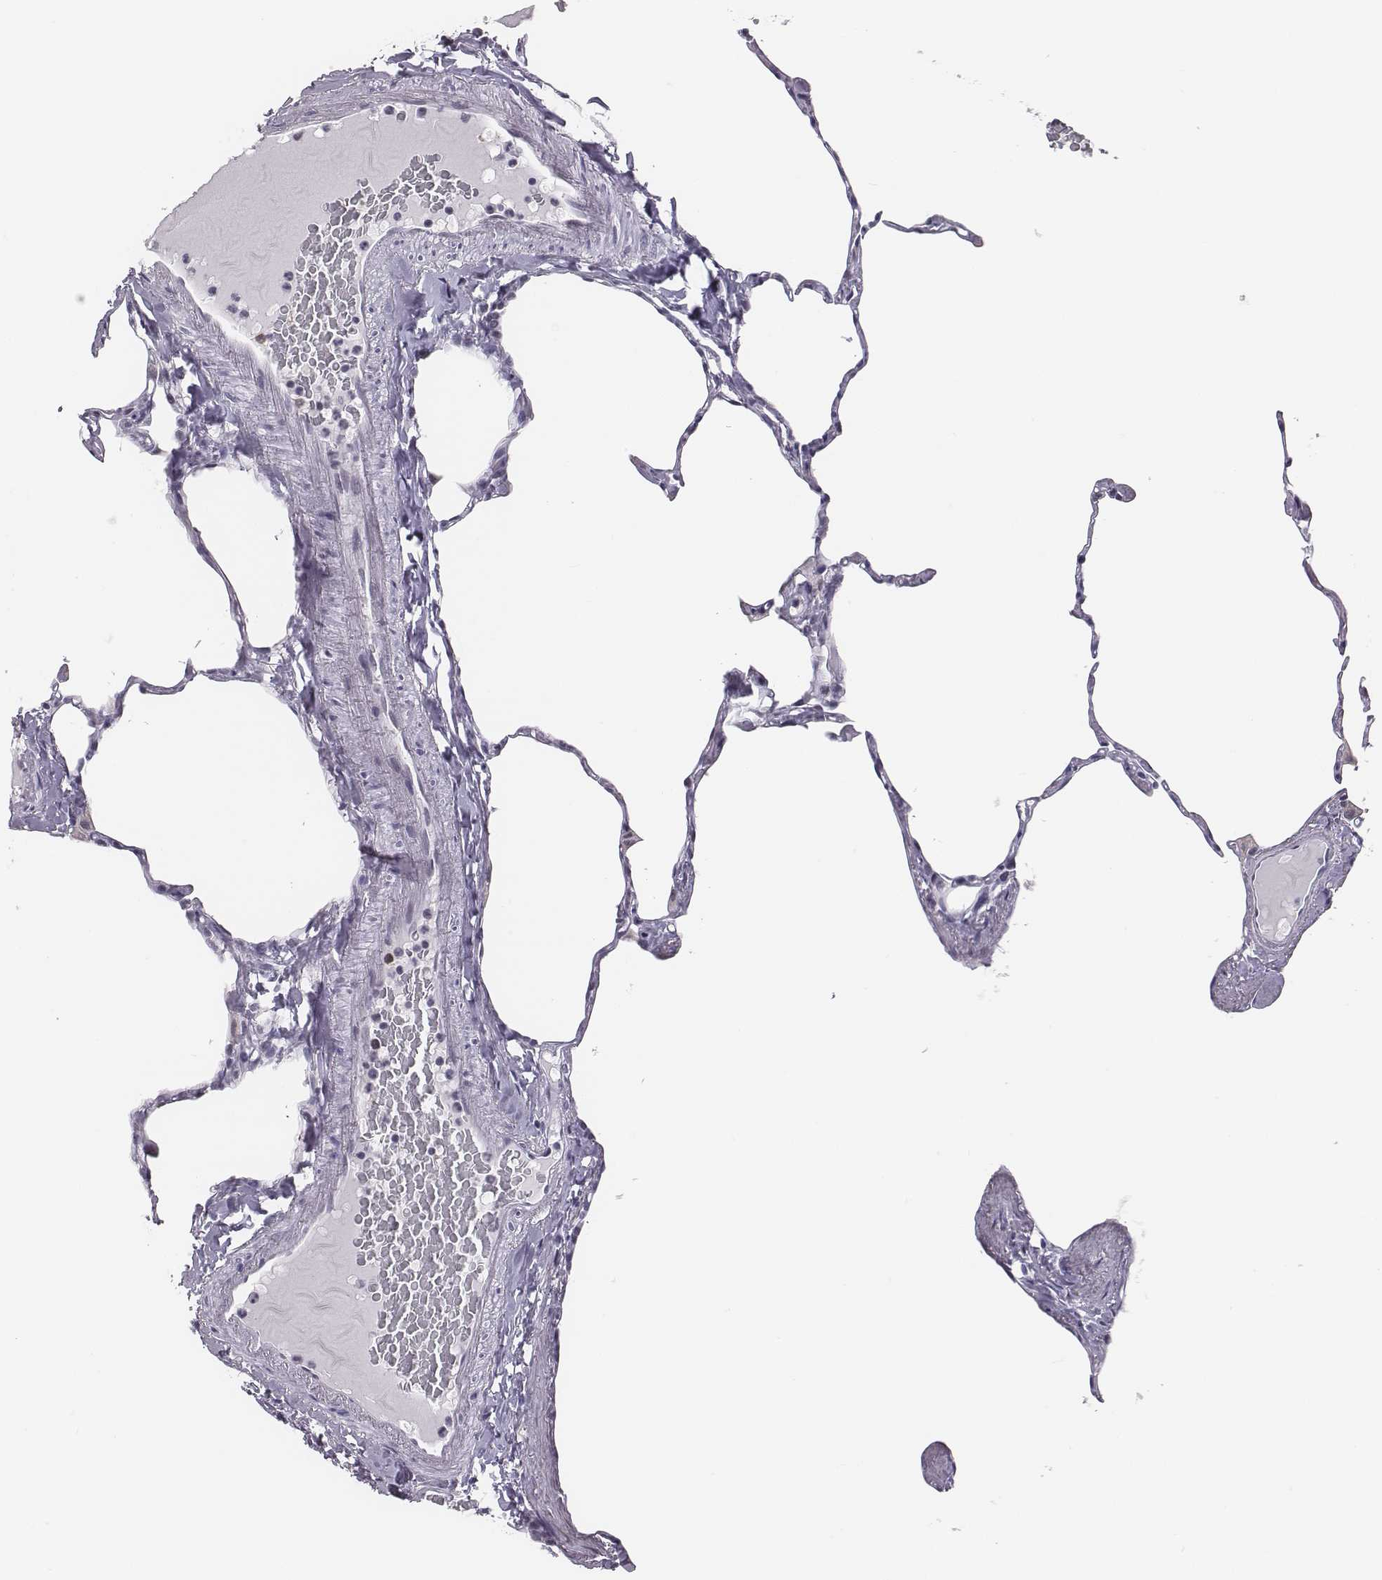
{"staining": {"intensity": "negative", "quantity": "none", "location": "none"}, "tissue": "lung", "cell_type": "Alveolar cells", "image_type": "normal", "snomed": [{"axis": "morphology", "description": "Normal tissue, NOS"}, {"axis": "topography", "description": "Lung"}], "caption": "Lung stained for a protein using immunohistochemistry shows no staining alveolar cells.", "gene": "ACOD1", "patient": {"sex": "male", "age": 65}}